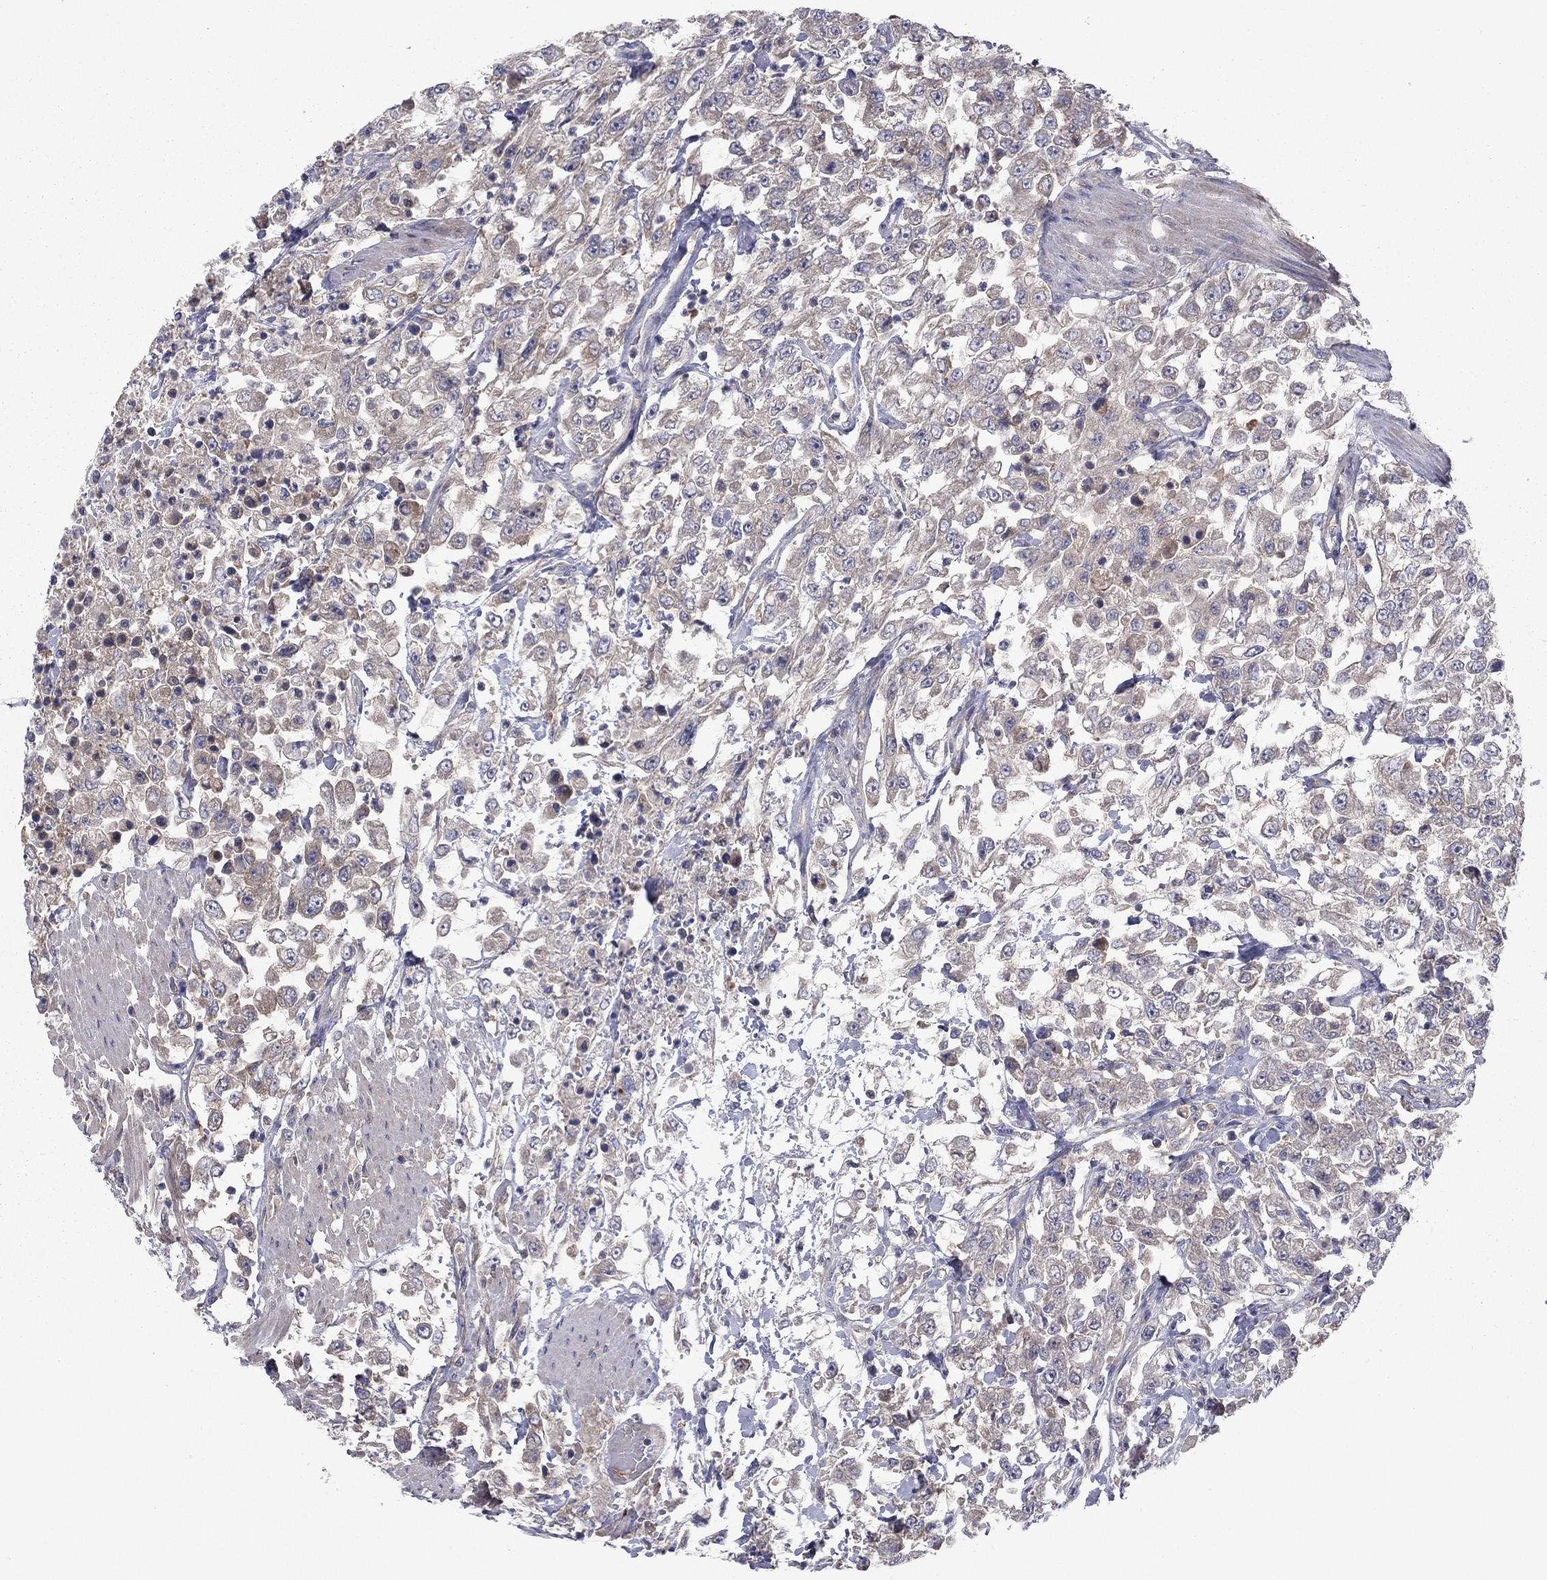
{"staining": {"intensity": "negative", "quantity": "none", "location": "none"}, "tissue": "urothelial cancer", "cell_type": "Tumor cells", "image_type": "cancer", "snomed": [{"axis": "morphology", "description": "Urothelial carcinoma, High grade"}, {"axis": "topography", "description": "Urinary bladder"}], "caption": "DAB immunohistochemical staining of urothelial carcinoma (high-grade) demonstrates no significant staining in tumor cells.", "gene": "RNF123", "patient": {"sex": "male", "age": 46}}